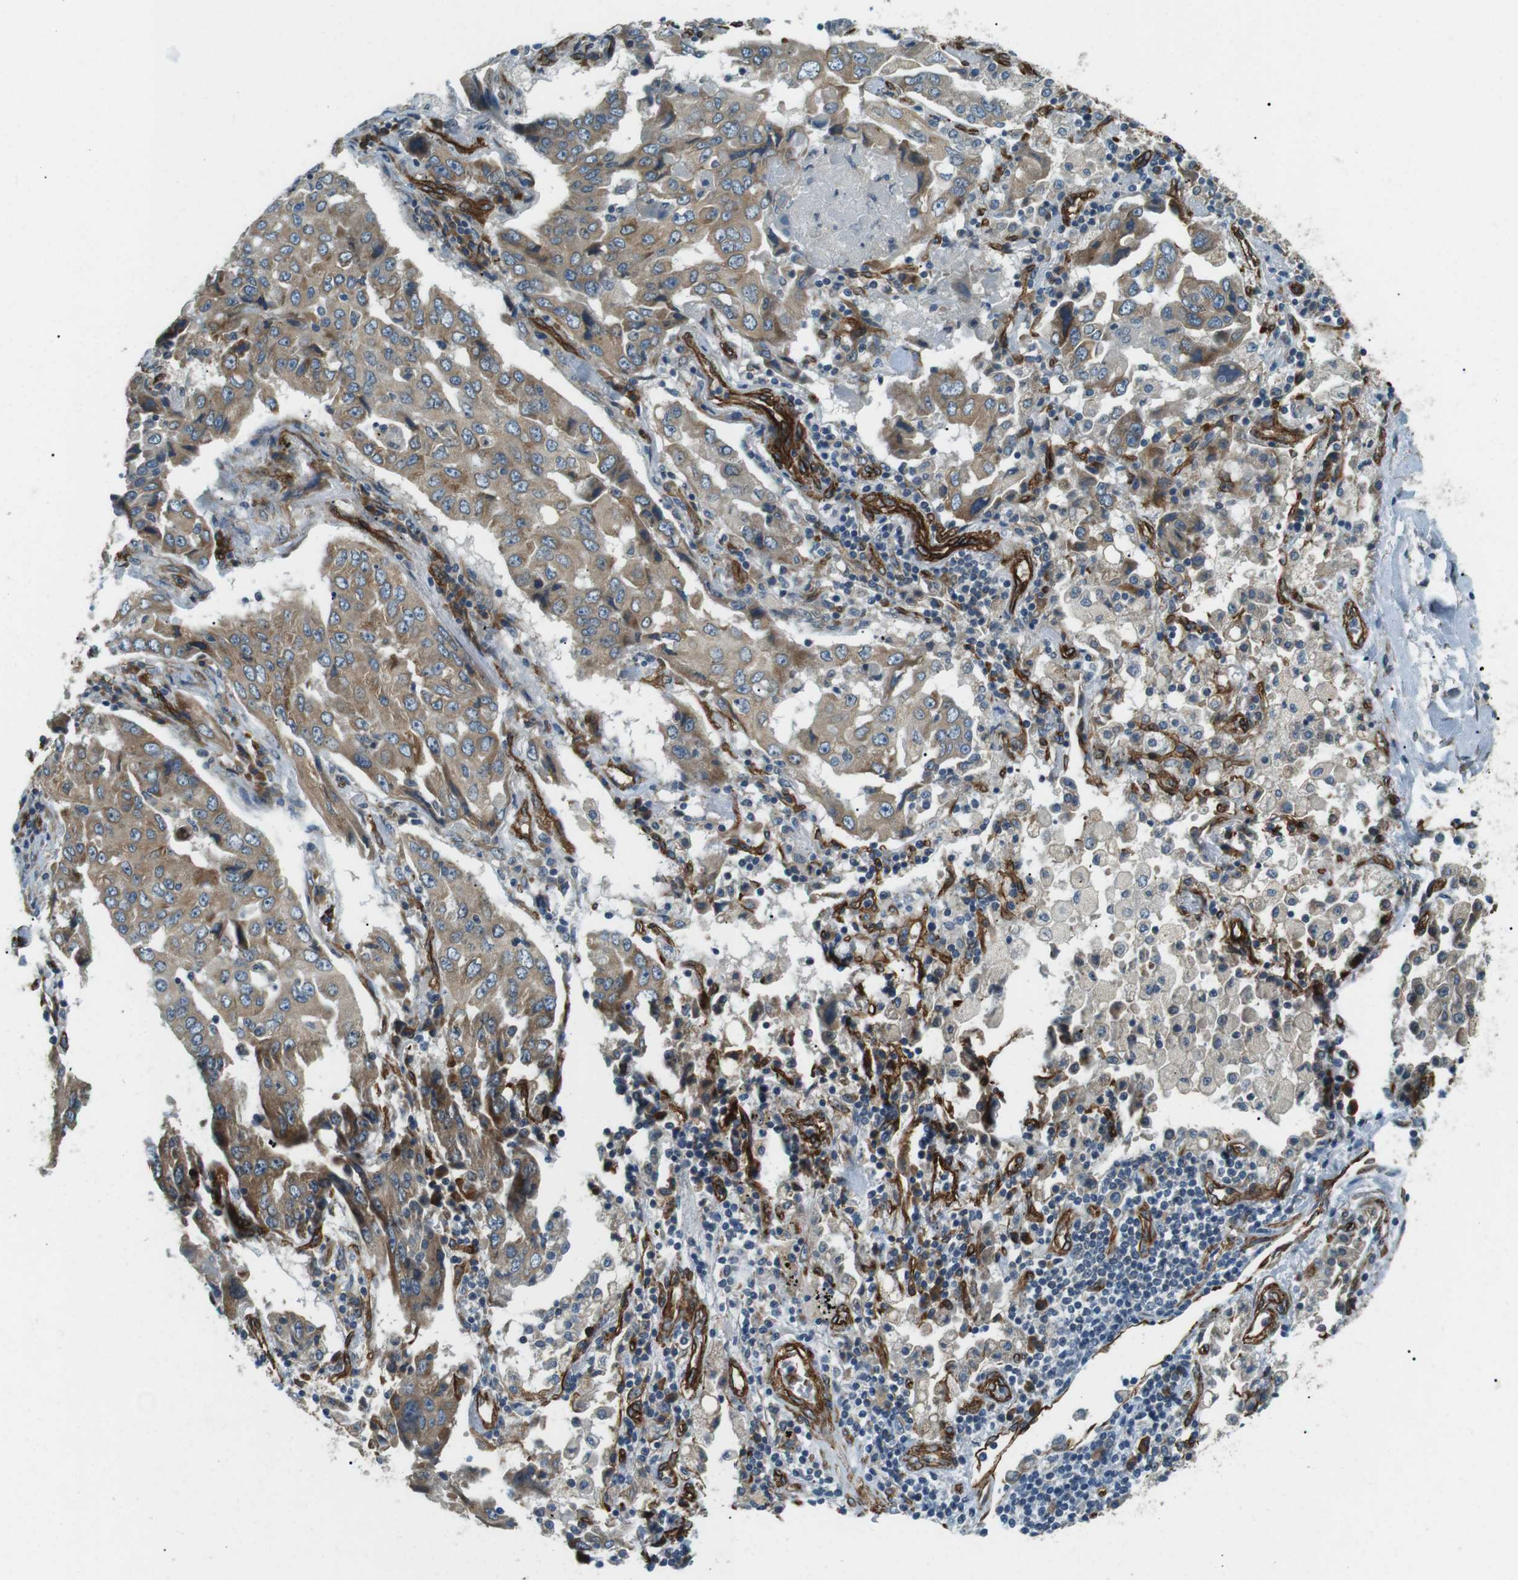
{"staining": {"intensity": "moderate", "quantity": ">75%", "location": "cytoplasmic/membranous"}, "tissue": "lung cancer", "cell_type": "Tumor cells", "image_type": "cancer", "snomed": [{"axis": "morphology", "description": "Adenocarcinoma, NOS"}, {"axis": "topography", "description": "Lung"}], "caption": "Lung cancer (adenocarcinoma) stained with immunohistochemistry demonstrates moderate cytoplasmic/membranous positivity in approximately >75% of tumor cells. The protein is stained brown, and the nuclei are stained in blue (DAB (3,3'-diaminobenzidine) IHC with brightfield microscopy, high magnification).", "gene": "ODR4", "patient": {"sex": "female", "age": 65}}